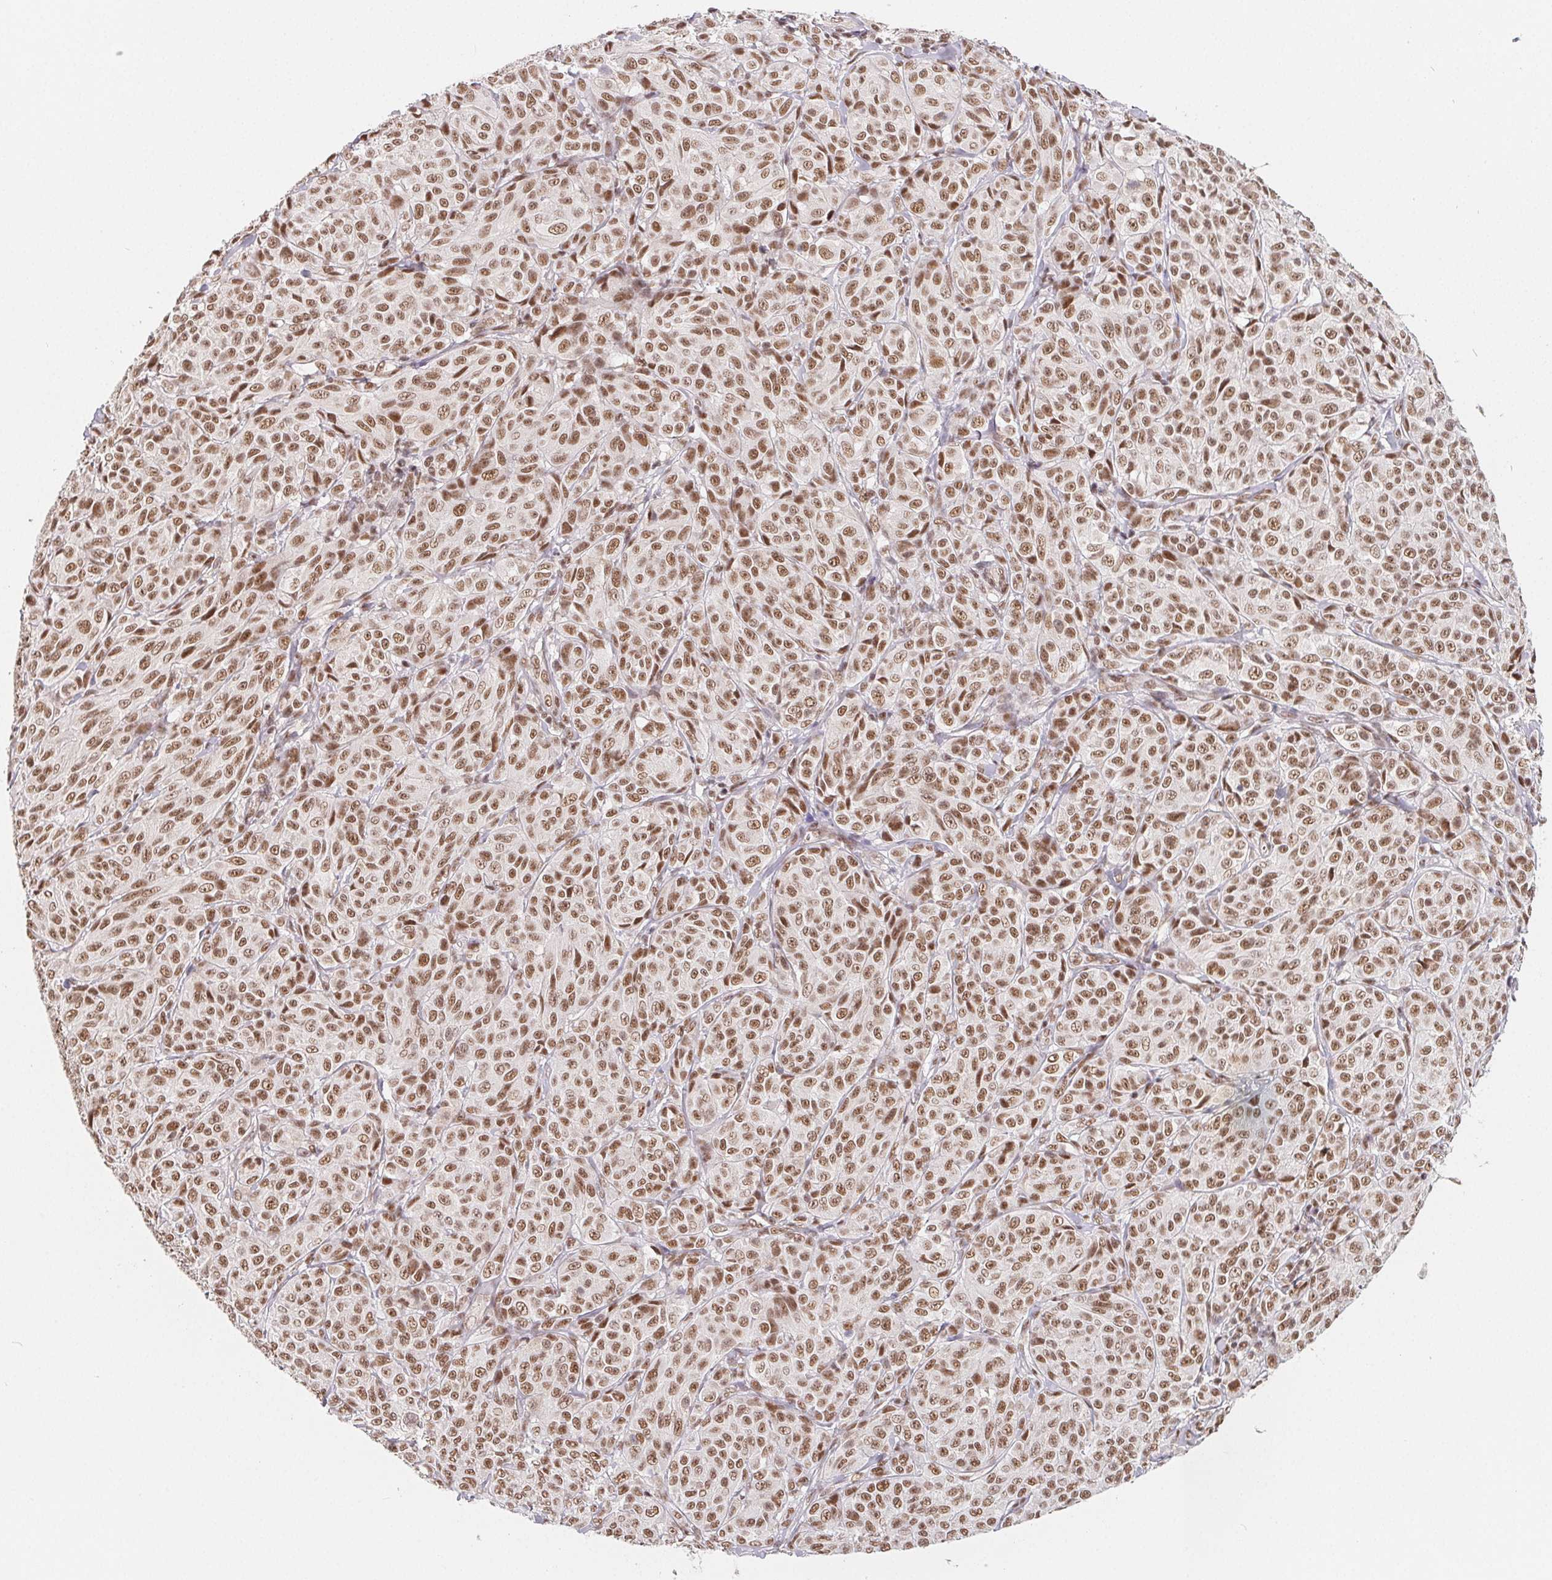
{"staining": {"intensity": "moderate", "quantity": ">75%", "location": "nuclear"}, "tissue": "melanoma", "cell_type": "Tumor cells", "image_type": "cancer", "snomed": [{"axis": "morphology", "description": "Malignant melanoma, NOS"}, {"axis": "topography", "description": "Skin"}], "caption": "About >75% of tumor cells in malignant melanoma exhibit moderate nuclear protein staining as visualized by brown immunohistochemical staining.", "gene": "TCERG1", "patient": {"sex": "male", "age": 89}}